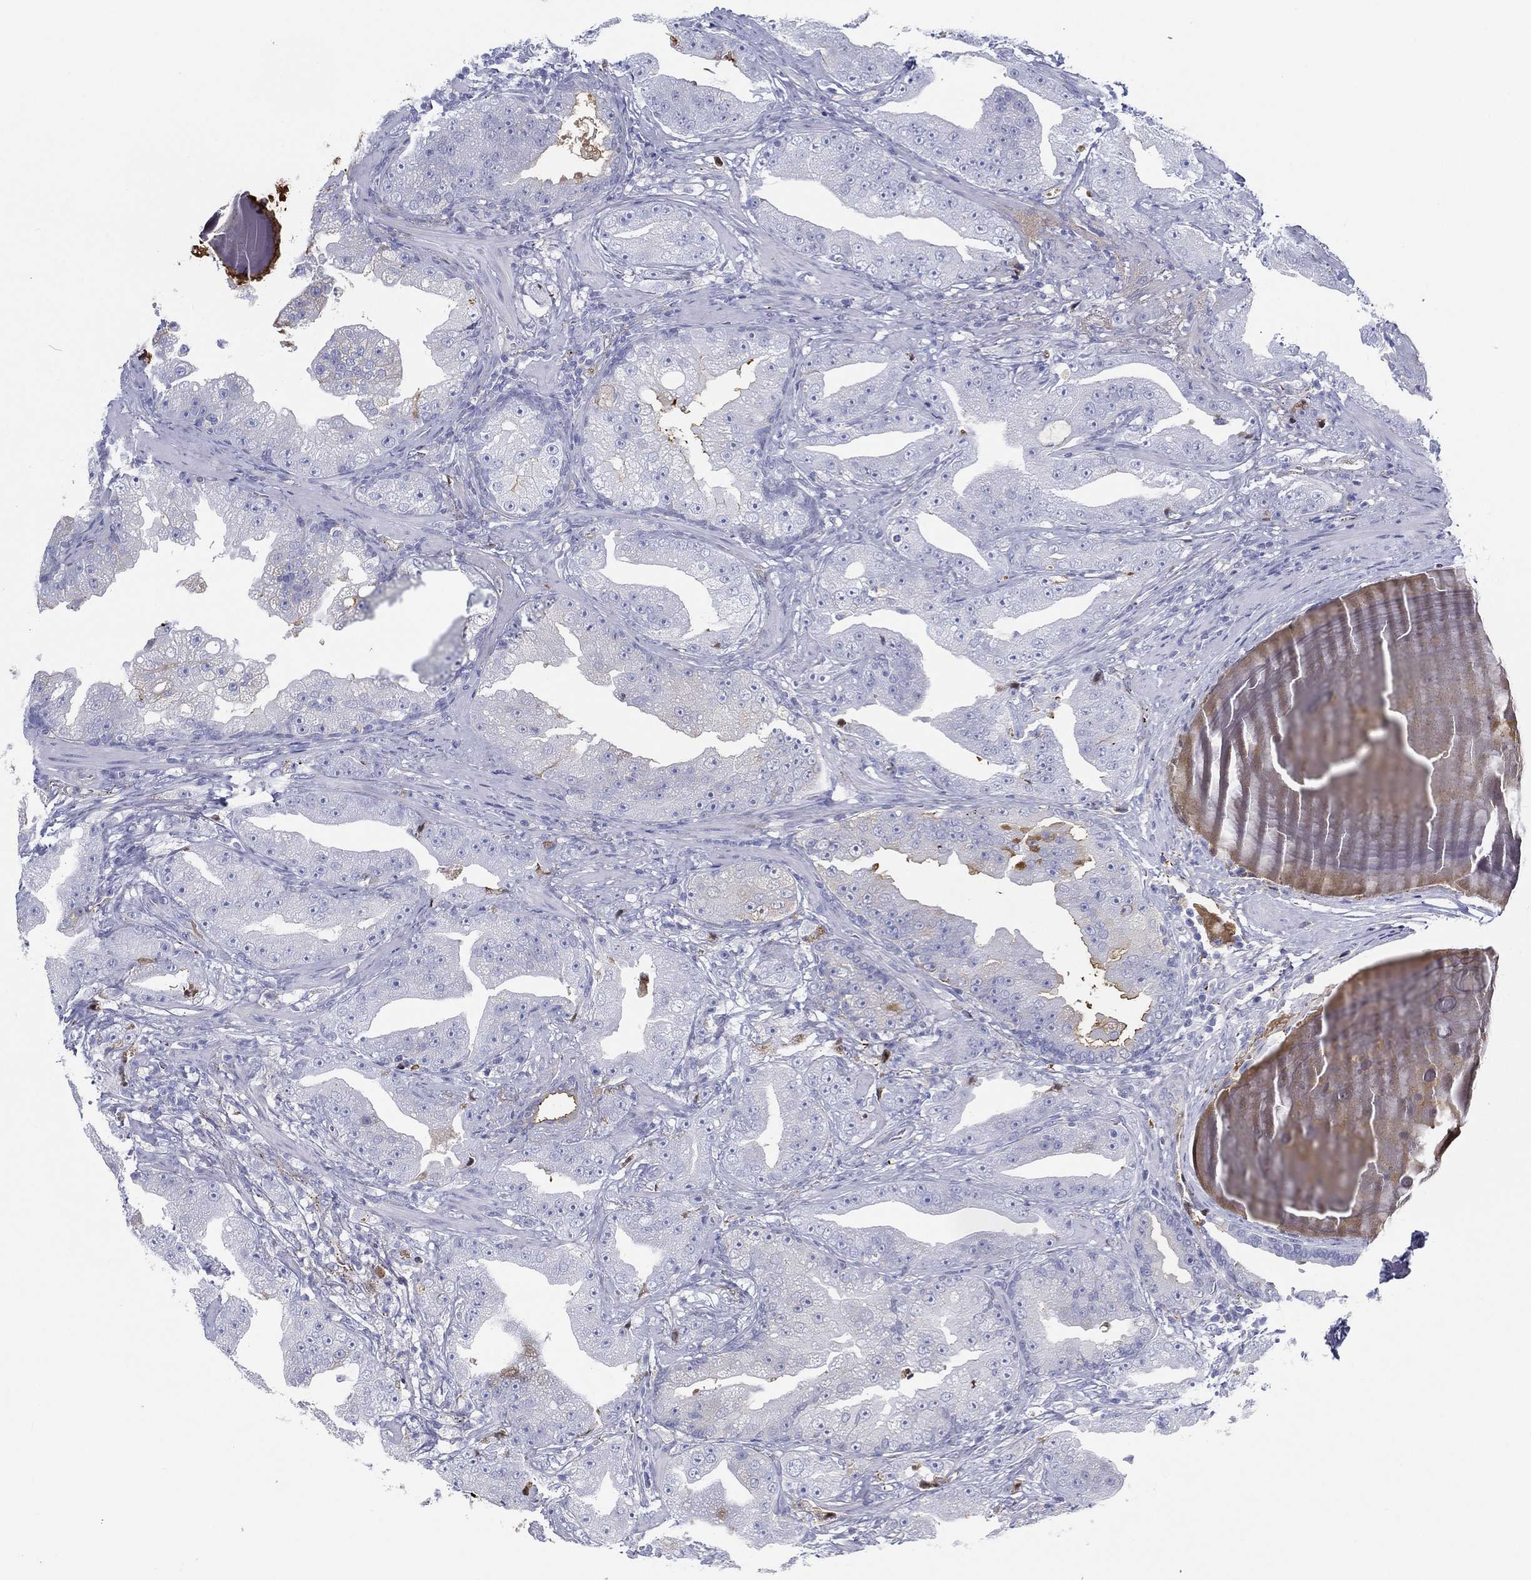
{"staining": {"intensity": "negative", "quantity": "none", "location": "none"}, "tissue": "prostate cancer", "cell_type": "Tumor cells", "image_type": "cancer", "snomed": [{"axis": "morphology", "description": "Adenocarcinoma, Low grade"}, {"axis": "topography", "description": "Prostate"}], "caption": "Immunohistochemistry micrograph of neoplastic tissue: prostate adenocarcinoma (low-grade) stained with DAB (3,3'-diaminobenzidine) demonstrates no significant protein positivity in tumor cells.", "gene": "IFNB1", "patient": {"sex": "male", "age": 62}}